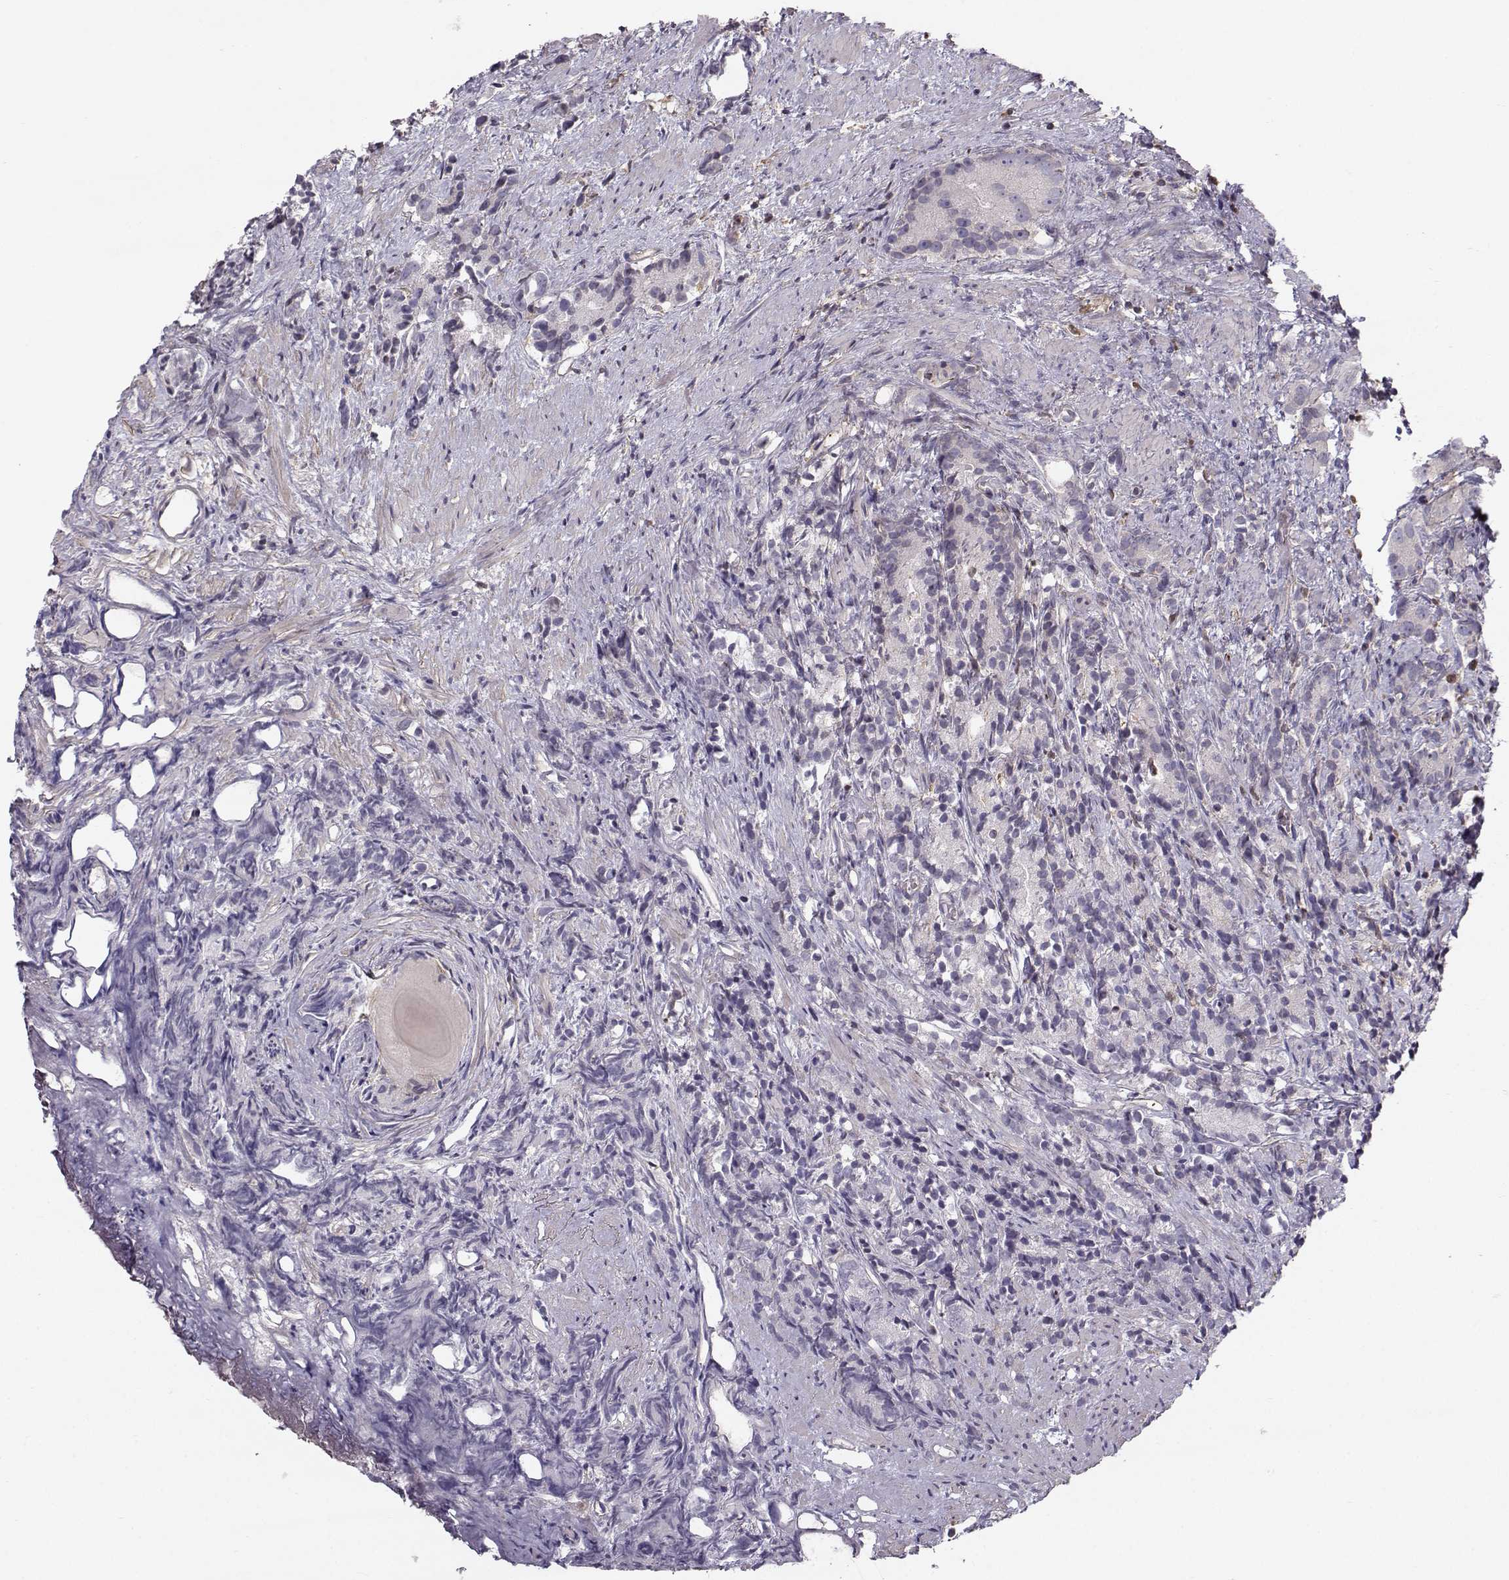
{"staining": {"intensity": "negative", "quantity": "none", "location": "none"}, "tissue": "prostate cancer", "cell_type": "Tumor cells", "image_type": "cancer", "snomed": [{"axis": "morphology", "description": "Adenocarcinoma, High grade"}, {"axis": "topography", "description": "Prostate"}], "caption": "Human high-grade adenocarcinoma (prostate) stained for a protein using IHC displays no positivity in tumor cells.", "gene": "ASB16", "patient": {"sex": "male", "age": 90}}